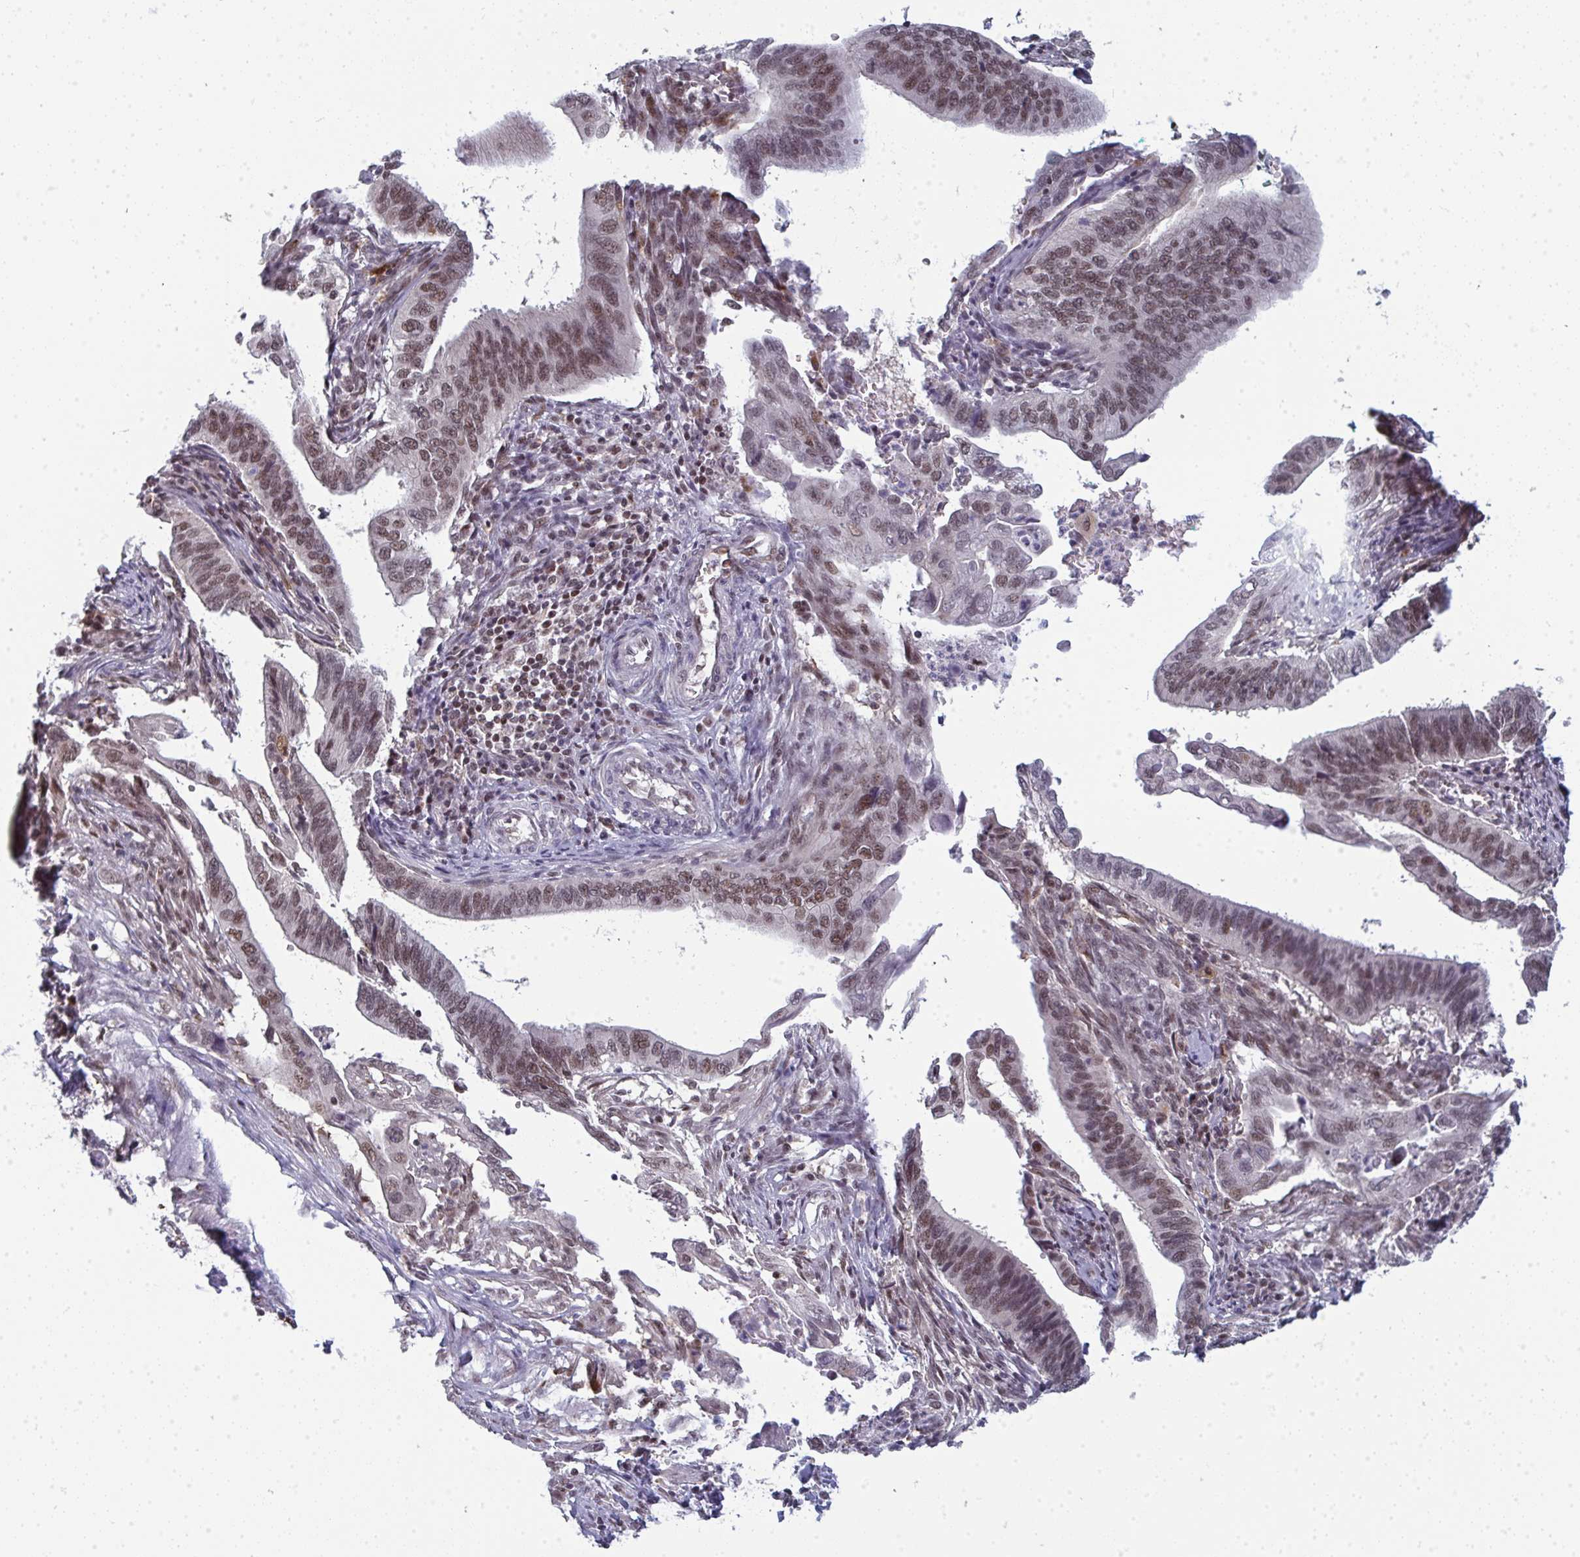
{"staining": {"intensity": "moderate", "quantity": ">75%", "location": "nuclear"}, "tissue": "cervical cancer", "cell_type": "Tumor cells", "image_type": "cancer", "snomed": [{"axis": "morphology", "description": "Adenocarcinoma, NOS"}, {"axis": "topography", "description": "Cervix"}], "caption": "Immunohistochemical staining of cervical adenocarcinoma shows medium levels of moderate nuclear expression in about >75% of tumor cells. Ihc stains the protein in brown and the nuclei are stained blue.", "gene": "ATF1", "patient": {"sex": "female", "age": 42}}